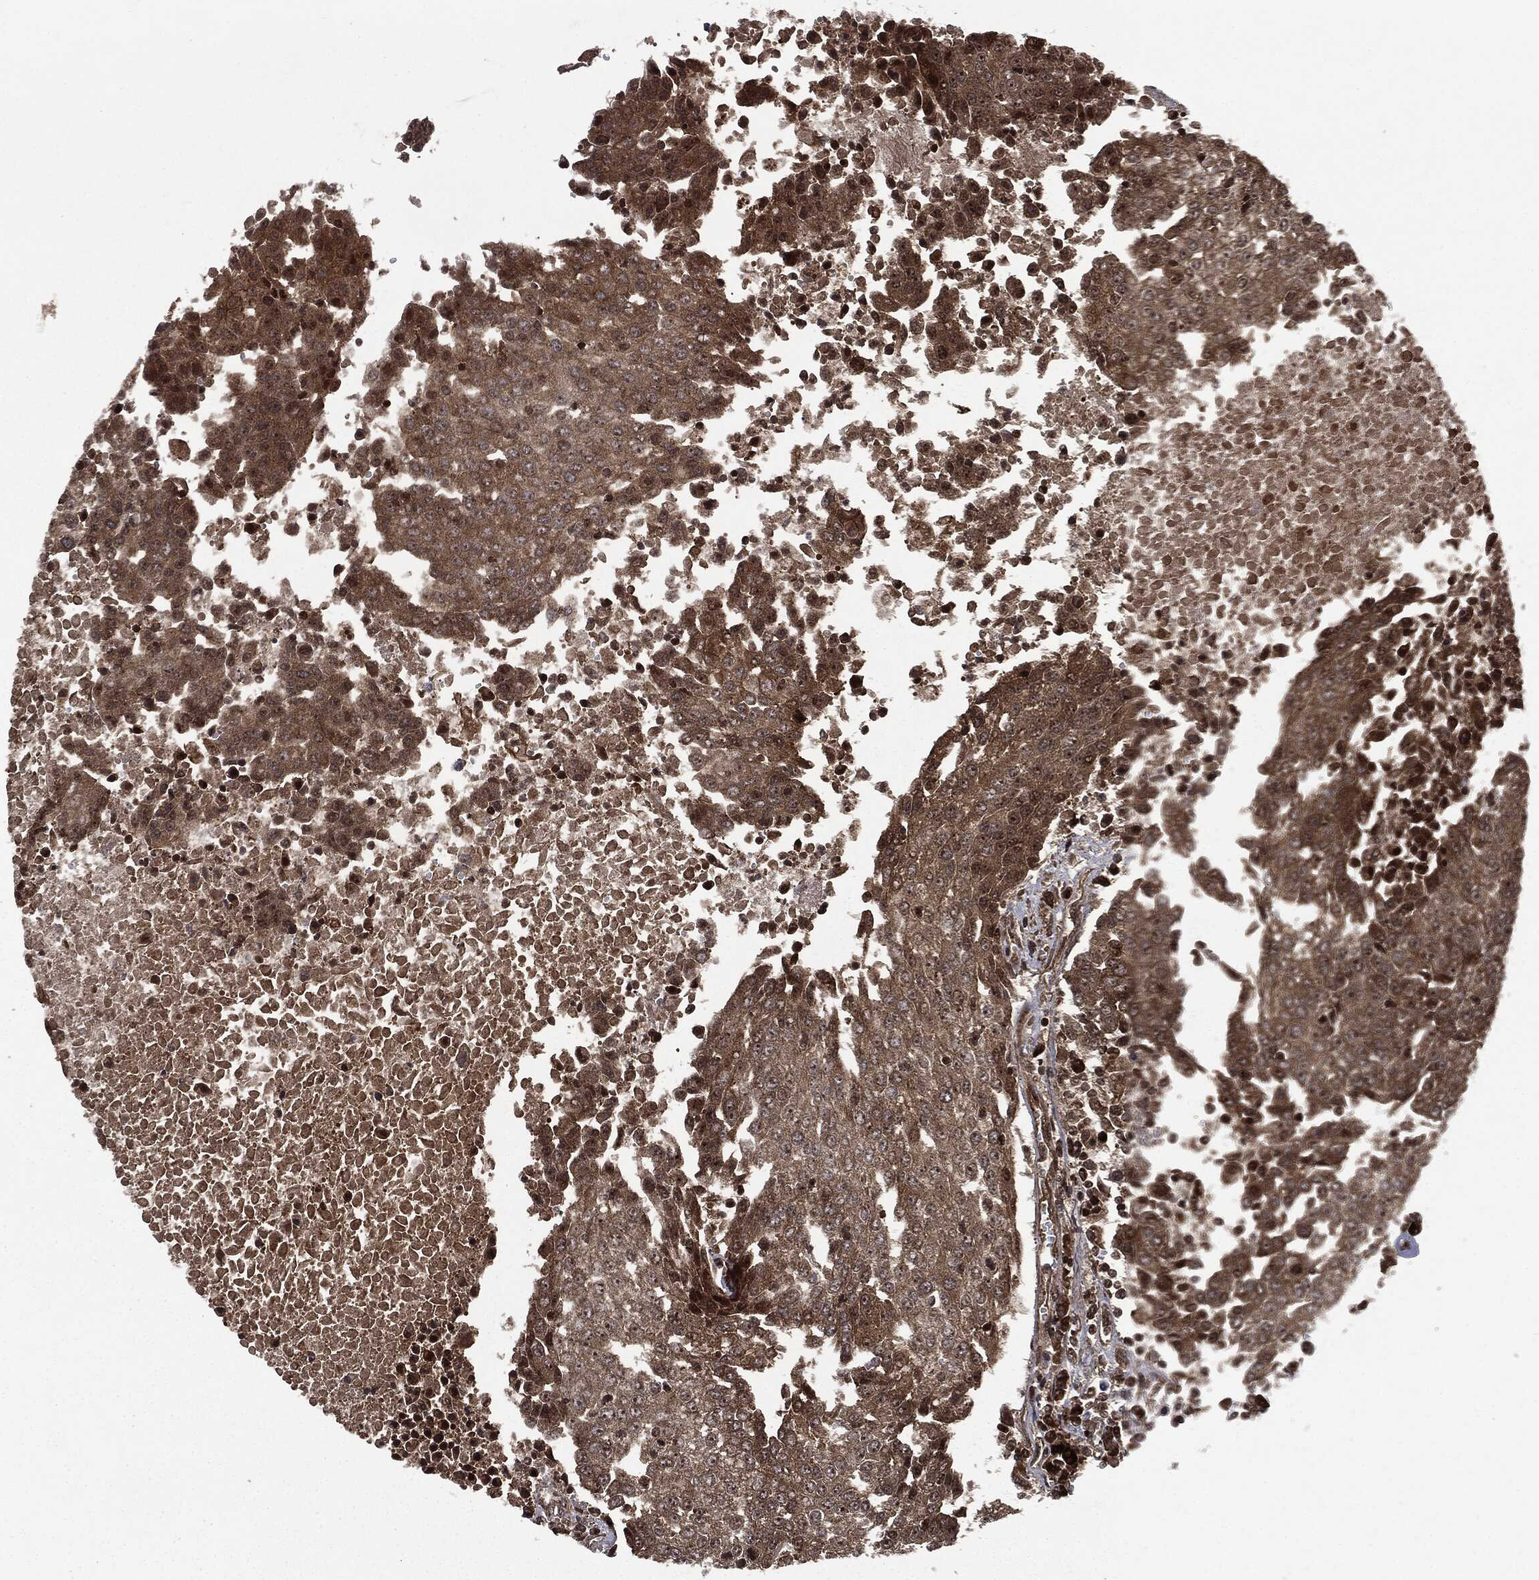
{"staining": {"intensity": "moderate", "quantity": ">75%", "location": "cytoplasmic/membranous,nuclear"}, "tissue": "urothelial cancer", "cell_type": "Tumor cells", "image_type": "cancer", "snomed": [{"axis": "morphology", "description": "Urothelial carcinoma, High grade"}, {"axis": "topography", "description": "Urinary bladder"}], "caption": "High-grade urothelial carcinoma stained with a protein marker shows moderate staining in tumor cells.", "gene": "CARD6", "patient": {"sex": "female", "age": 85}}